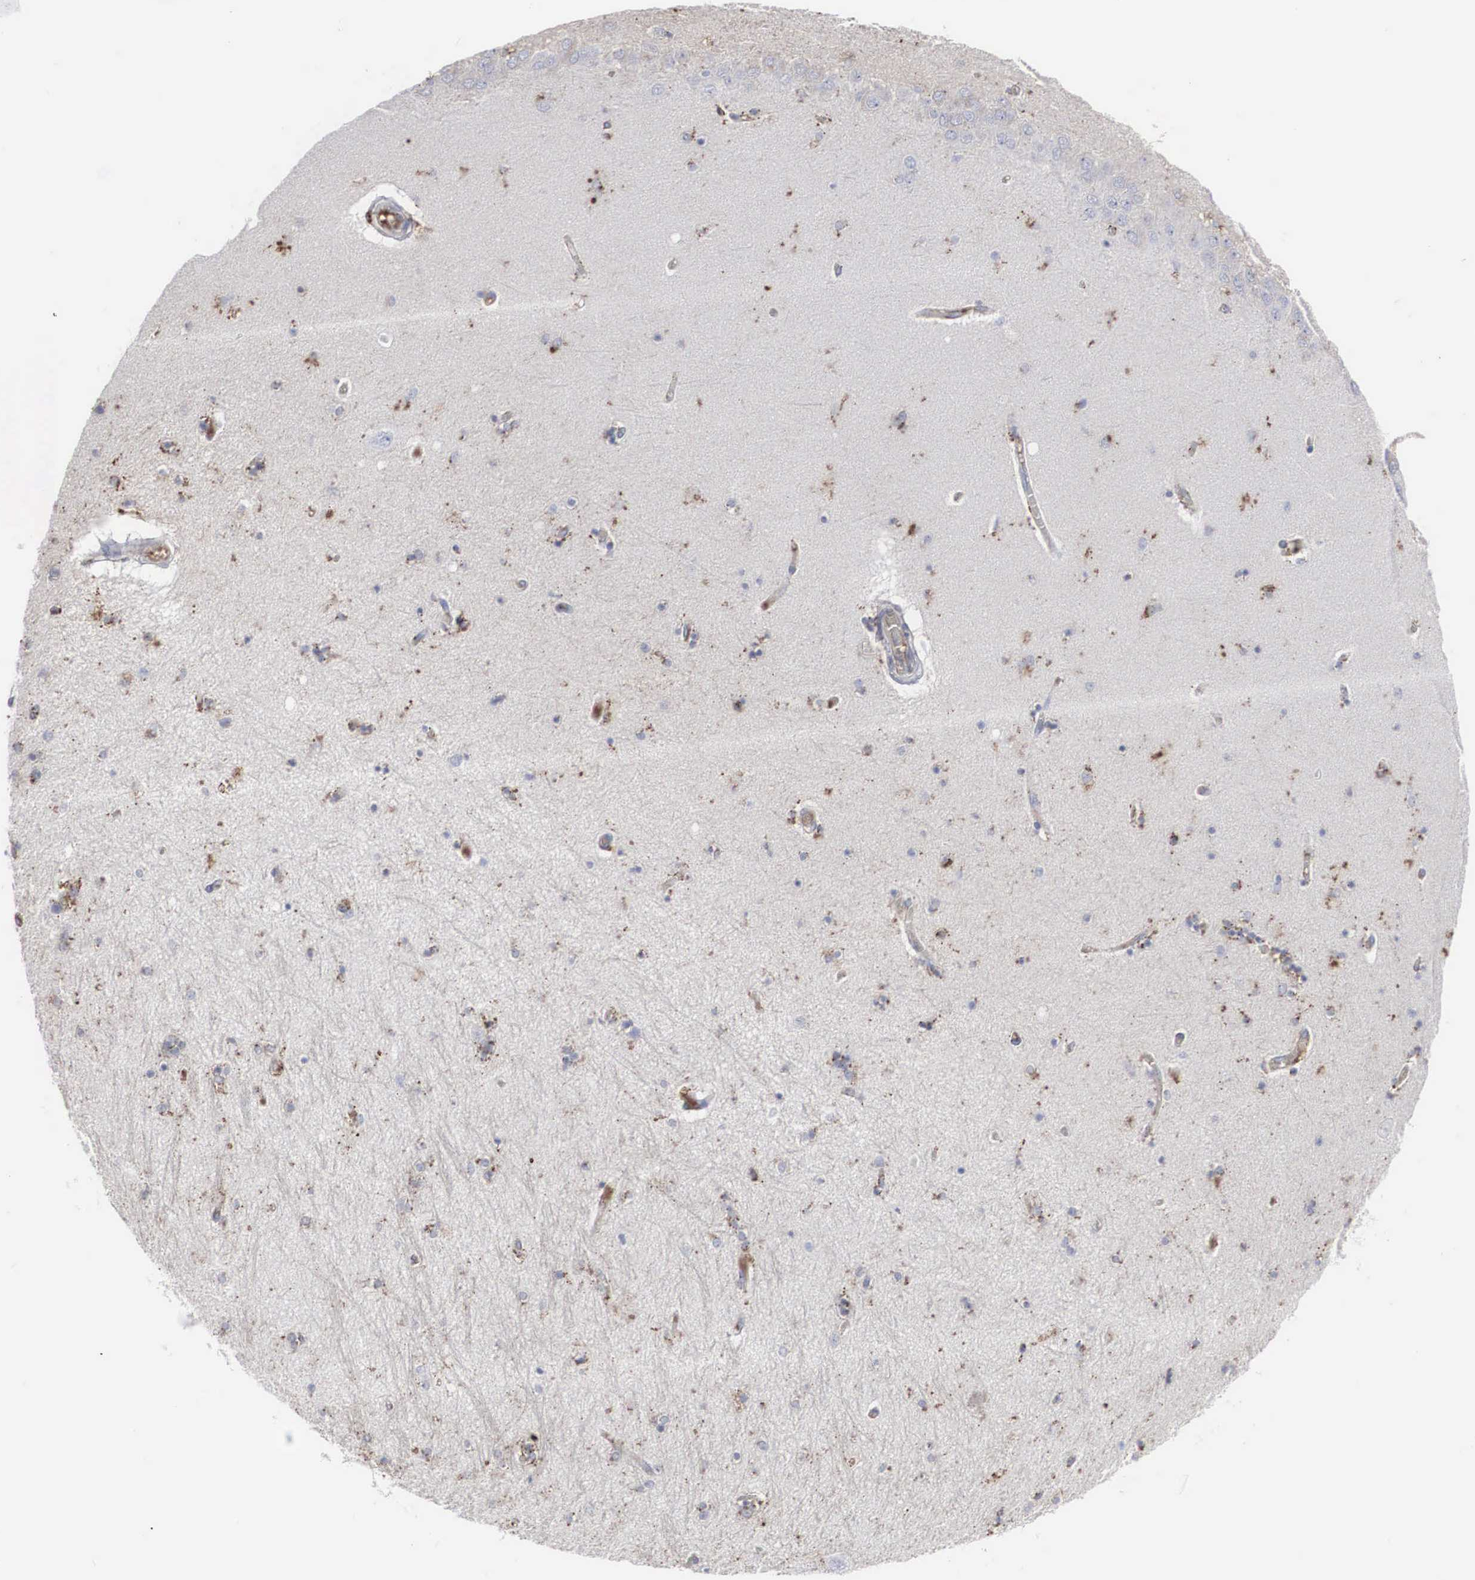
{"staining": {"intensity": "moderate", "quantity": "25%-75%", "location": "cytoplasmic/membranous"}, "tissue": "hippocampus", "cell_type": "Glial cells", "image_type": "normal", "snomed": [{"axis": "morphology", "description": "Normal tissue, NOS"}, {"axis": "topography", "description": "Hippocampus"}], "caption": "Glial cells reveal moderate cytoplasmic/membranous staining in approximately 25%-75% of cells in unremarkable hippocampus. (Stains: DAB (3,3'-diaminobenzidine) in brown, nuclei in blue, Microscopy: brightfield microscopy at high magnification).", "gene": "LGALS3BP", "patient": {"sex": "female", "age": 54}}